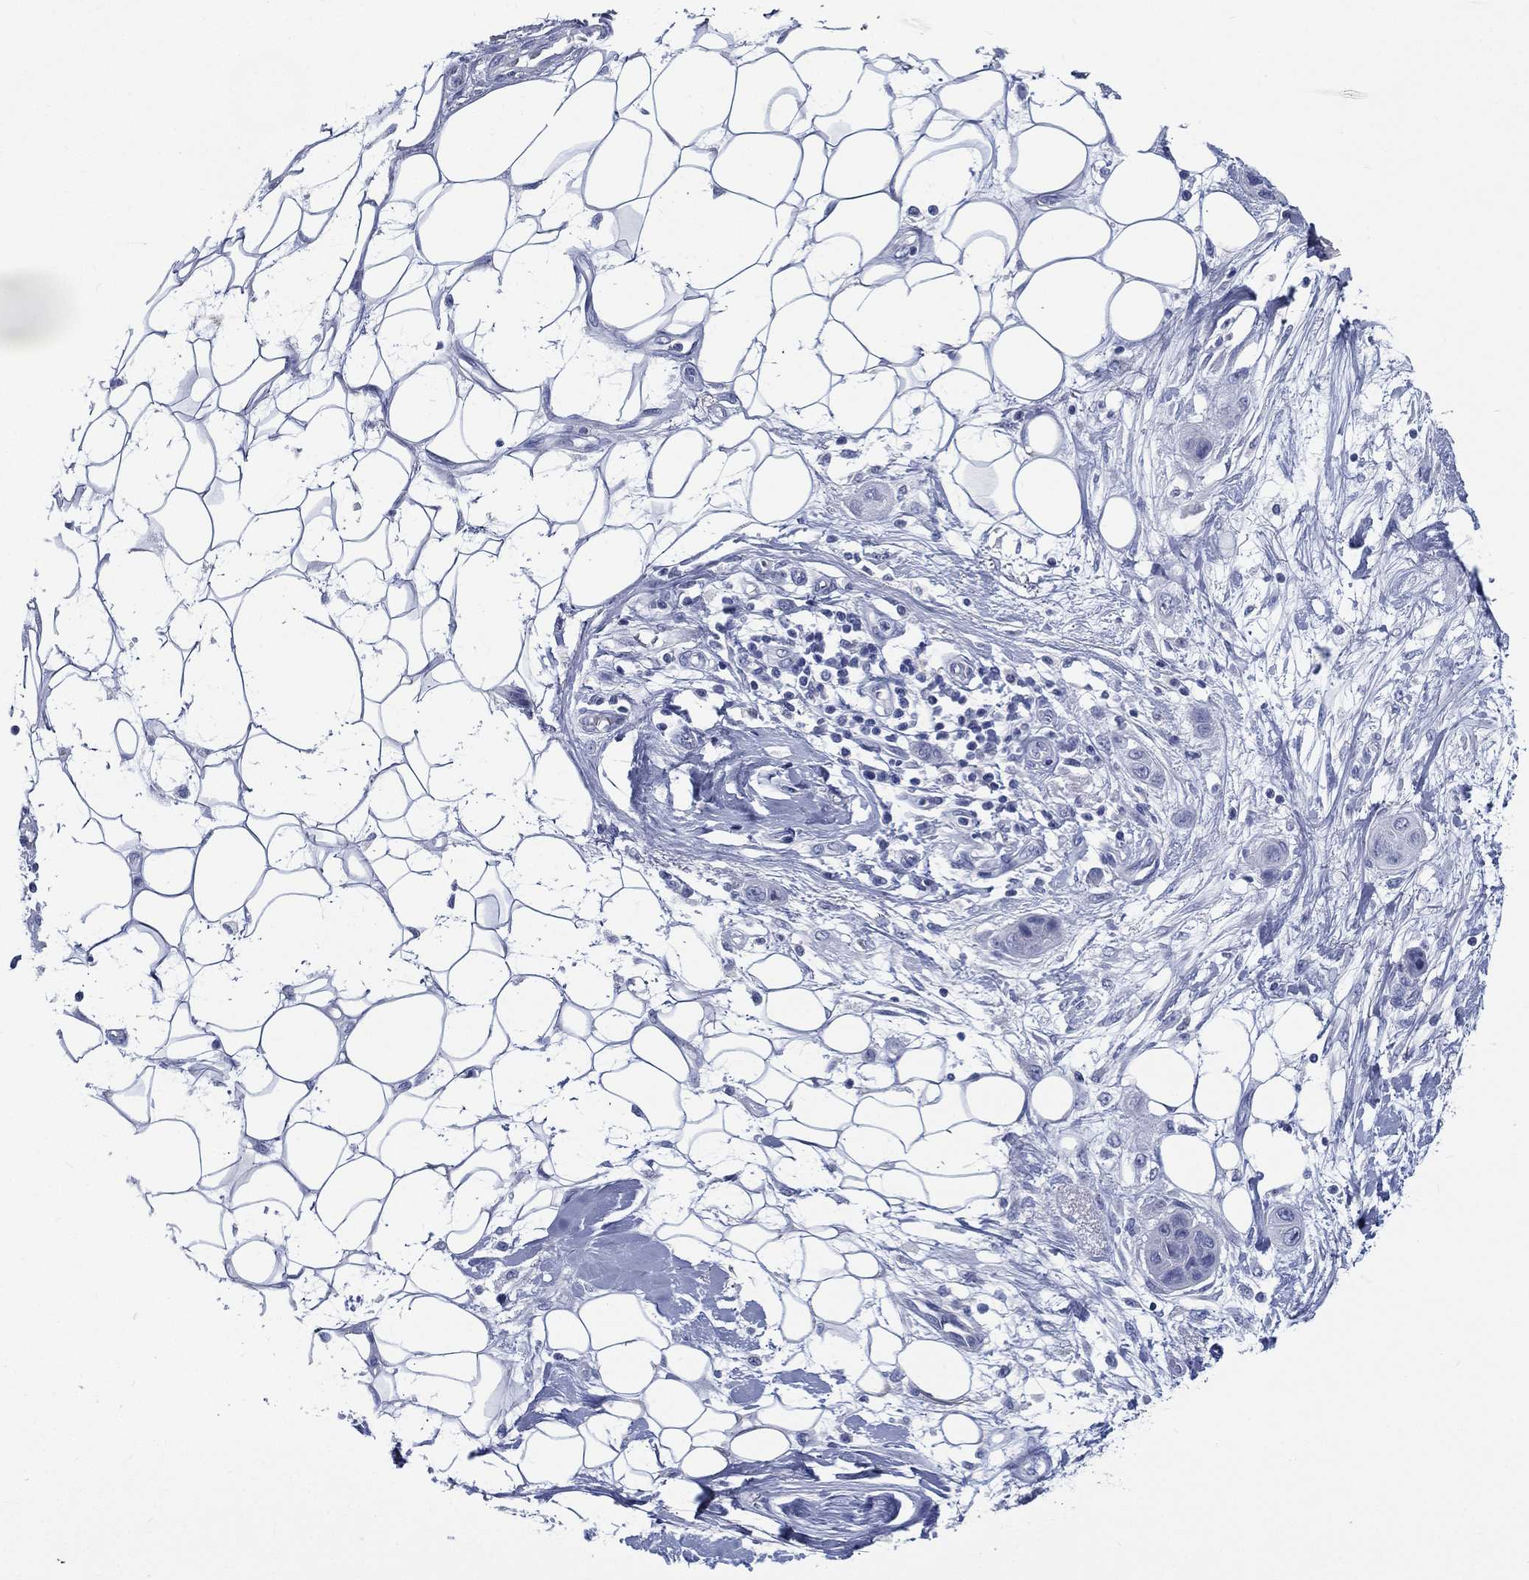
{"staining": {"intensity": "negative", "quantity": "none", "location": "none"}, "tissue": "skin cancer", "cell_type": "Tumor cells", "image_type": "cancer", "snomed": [{"axis": "morphology", "description": "Squamous cell carcinoma, NOS"}, {"axis": "topography", "description": "Skin"}], "caption": "An immunohistochemistry (IHC) photomicrograph of skin cancer (squamous cell carcinoma) is shown. There is no staining in tumor cells of skin cancer (squamous cell carcinoma). The staining was performed using DAB to visualize the protein expression in brown, while the nuclei were stained in blue with hematoxylin (Magnification: 20x).", "gene": "RSPH4A", "patient": {"sex": "male", "age": 79}}